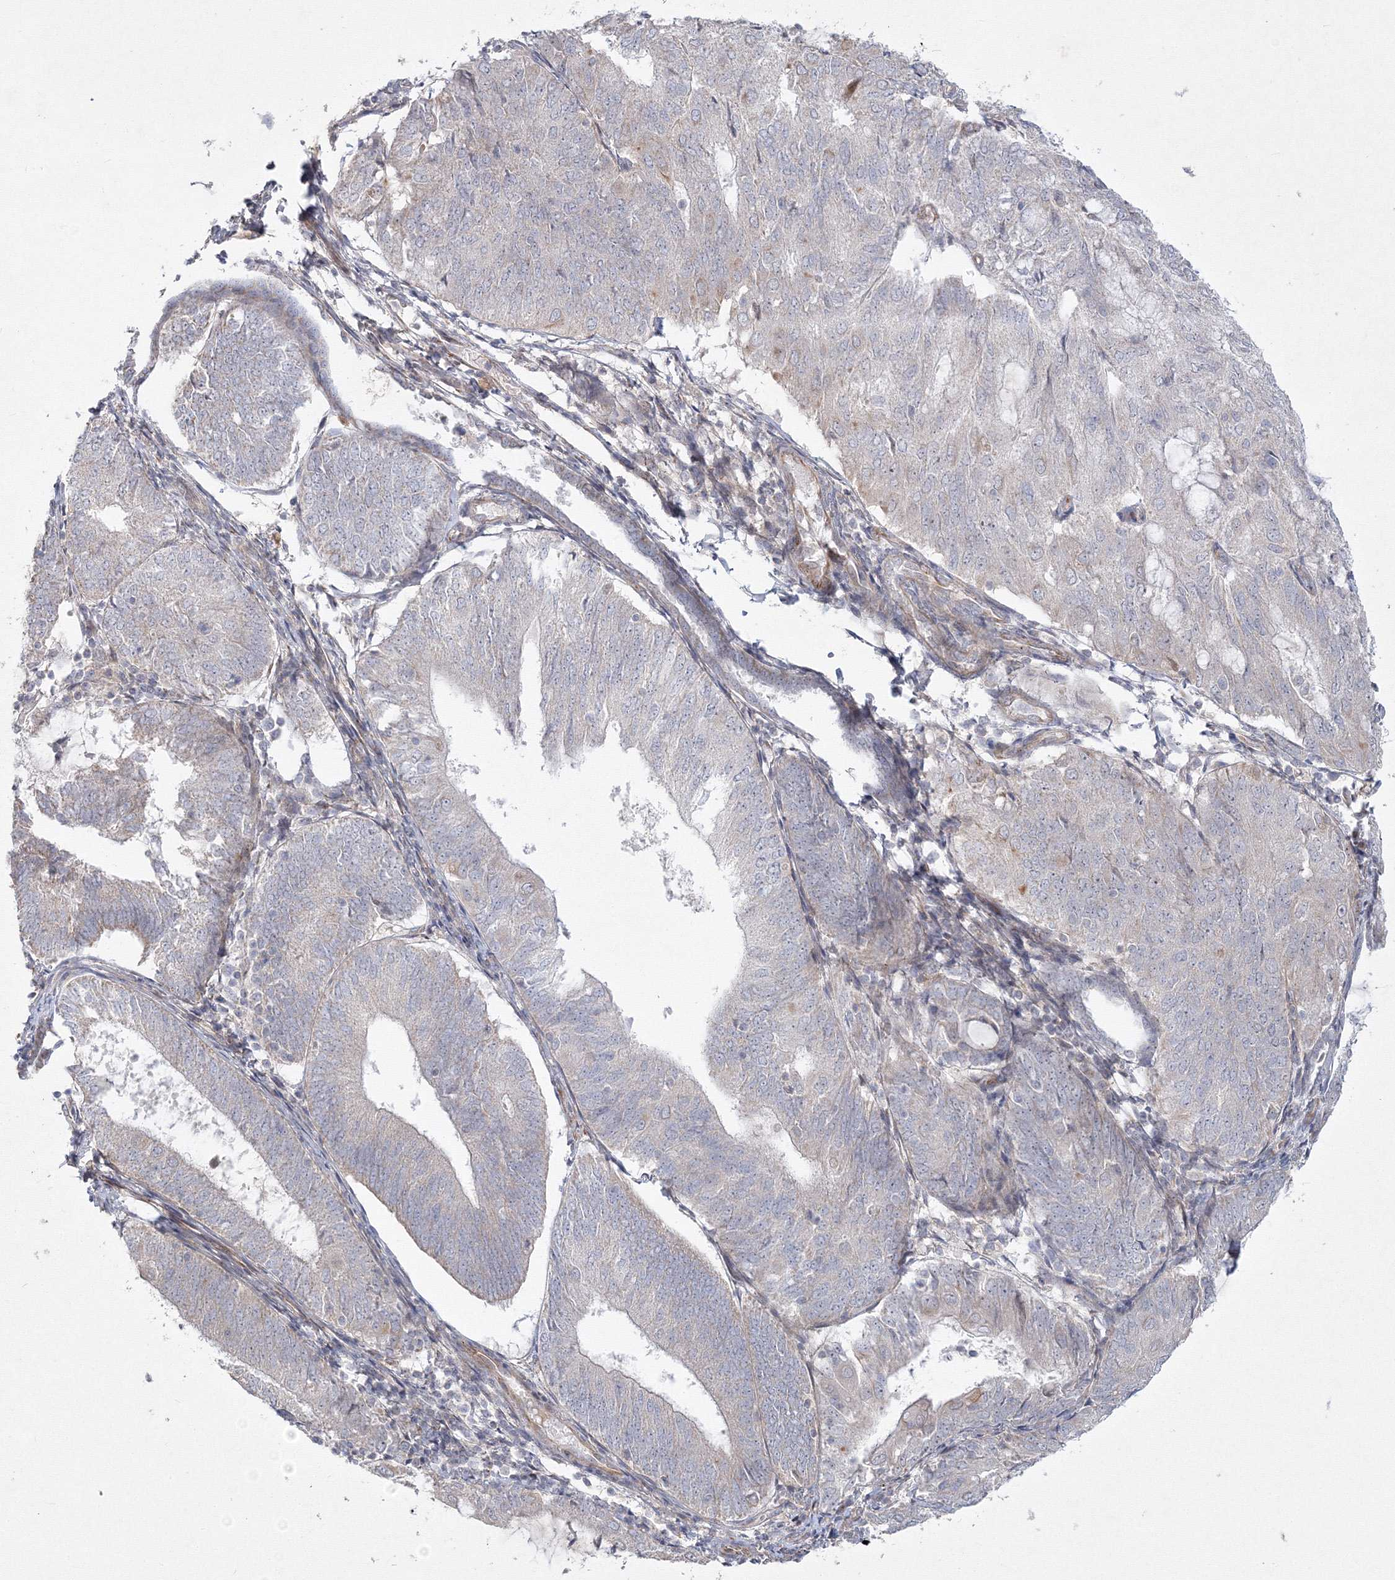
{"staining": {"intensity": "weak", "quantity": "<25%", "location": "cytoplasmic/membranous"}, "tissue": "endometrial cancer", "cell_type": "Tumor cells", "image_type": "cancer", "snomed": [{"axis": "morphology", "description": "Adenocarcinoma, NOS"}, {"axis": "topography", "description": "Endometrium"}], "caption": "Human endometrial cancer (adenocarcinoma) stained for a protein using immunohistochemistry (IHC) exhibits no positivity in tumor cells.", "gene": "WDR49", "patient": {"sex": "female", "age": 81}}